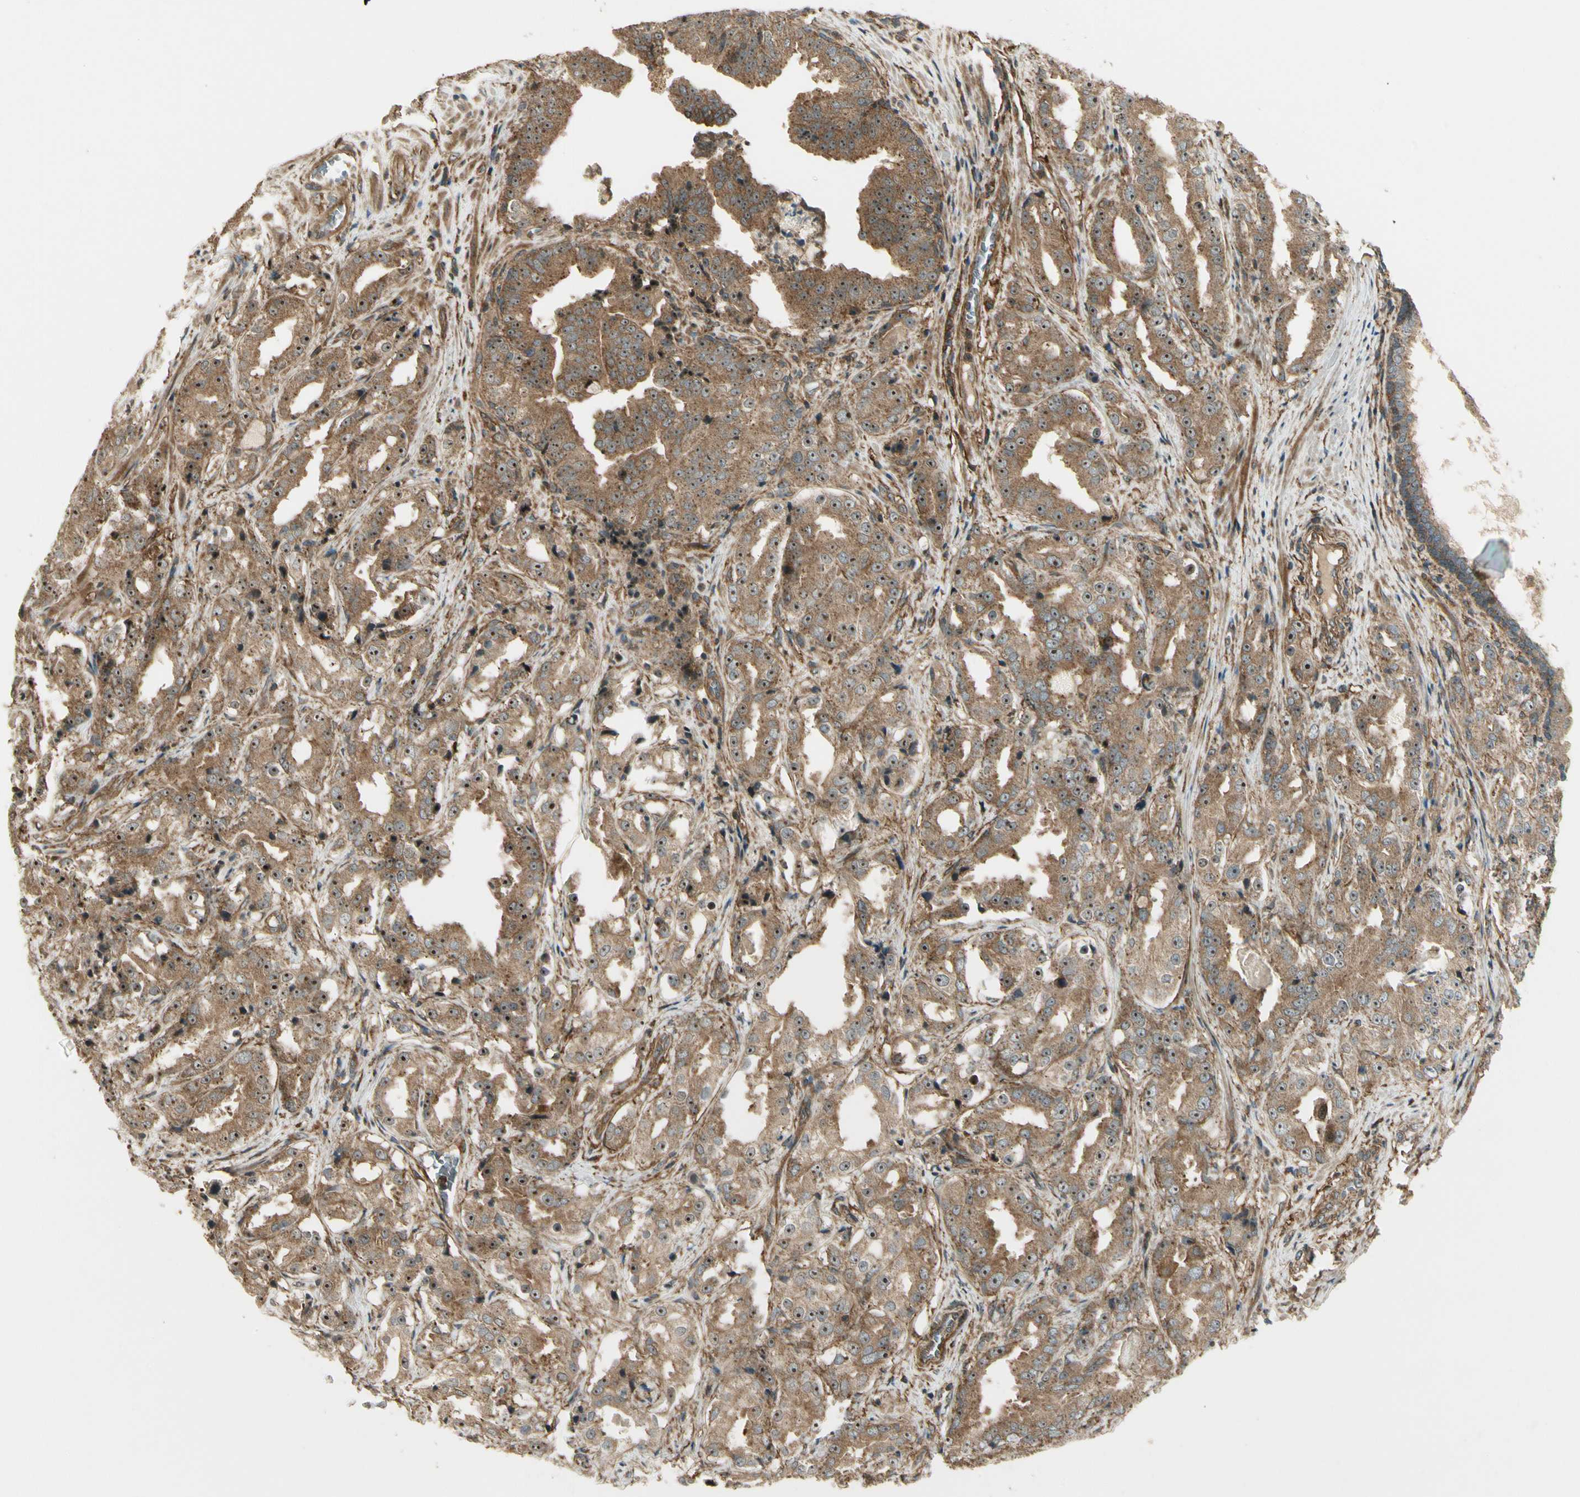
{"staining": {"intensity": "moderate", "quantity": ">75%", "location": "cytoplasmic/membranous,nuclear"}, "tissue": "prostate cancer", "cell_type": "Tumor cells", "image_type": "cancer", "snomed": [{"axis": "morphology", "description": "Adenocarcinoma, High grade"}, {"axis": "topography", "description": "Prostate"}], "caption": "Immunohistochemistry (IHC) of human prostate cancer (adenocarcinoma (high-grade)) reveals medium levels of moderate cytoplasmic/membranous and nuclear positivity in about >75% of tumor cells.", "gene": "FKBP15", "patient": {"sex": "male", "age": 73}}